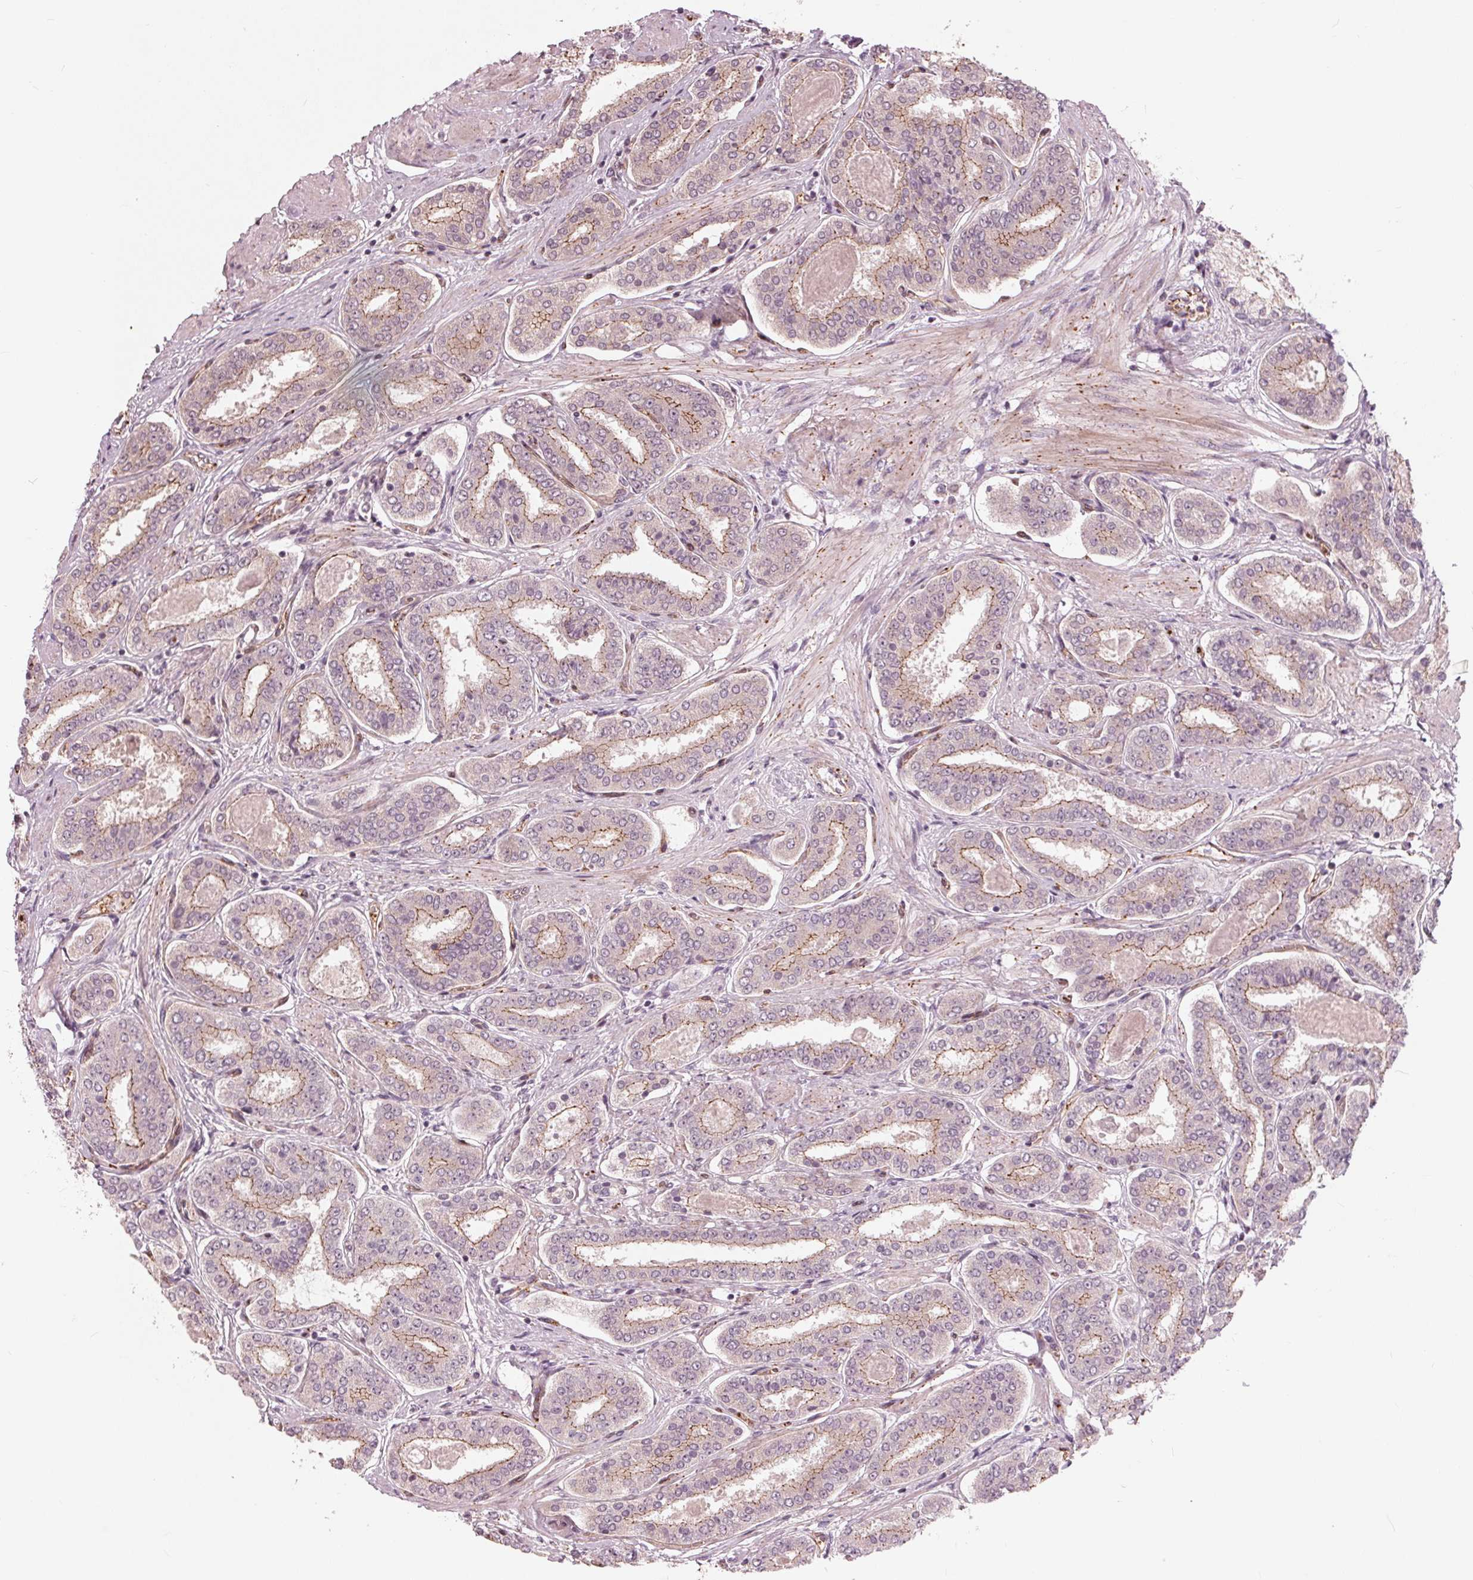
{"staining": {"intensity": "moderate", "quantity": "<25%", "location": "cytoplasmic/membranous"}, "tissue": "prostate cancer", "cell_type": "Tumor cells", "image_type": "cancer", "snomed": [{"axis": "morphology", "description": "Adenocarcinoma, High grade"}, {"axis": "topography", "description": "Prostate"}], "caption": "Tumor cells reveal low levels of moderate cytoplasmic/membranous staining in approximately <25% of cells in human high-grade adenocarcinoma (prostate). The staining was performed using DAB (3,3'-diaminobenzidine) to visualize the protein expression in brown, while the nuclei were stained in blue with hematoxylin (Magnification: 20x).", "gene": "TXNIP", "patient": {"sex": "male", "age": 63}}